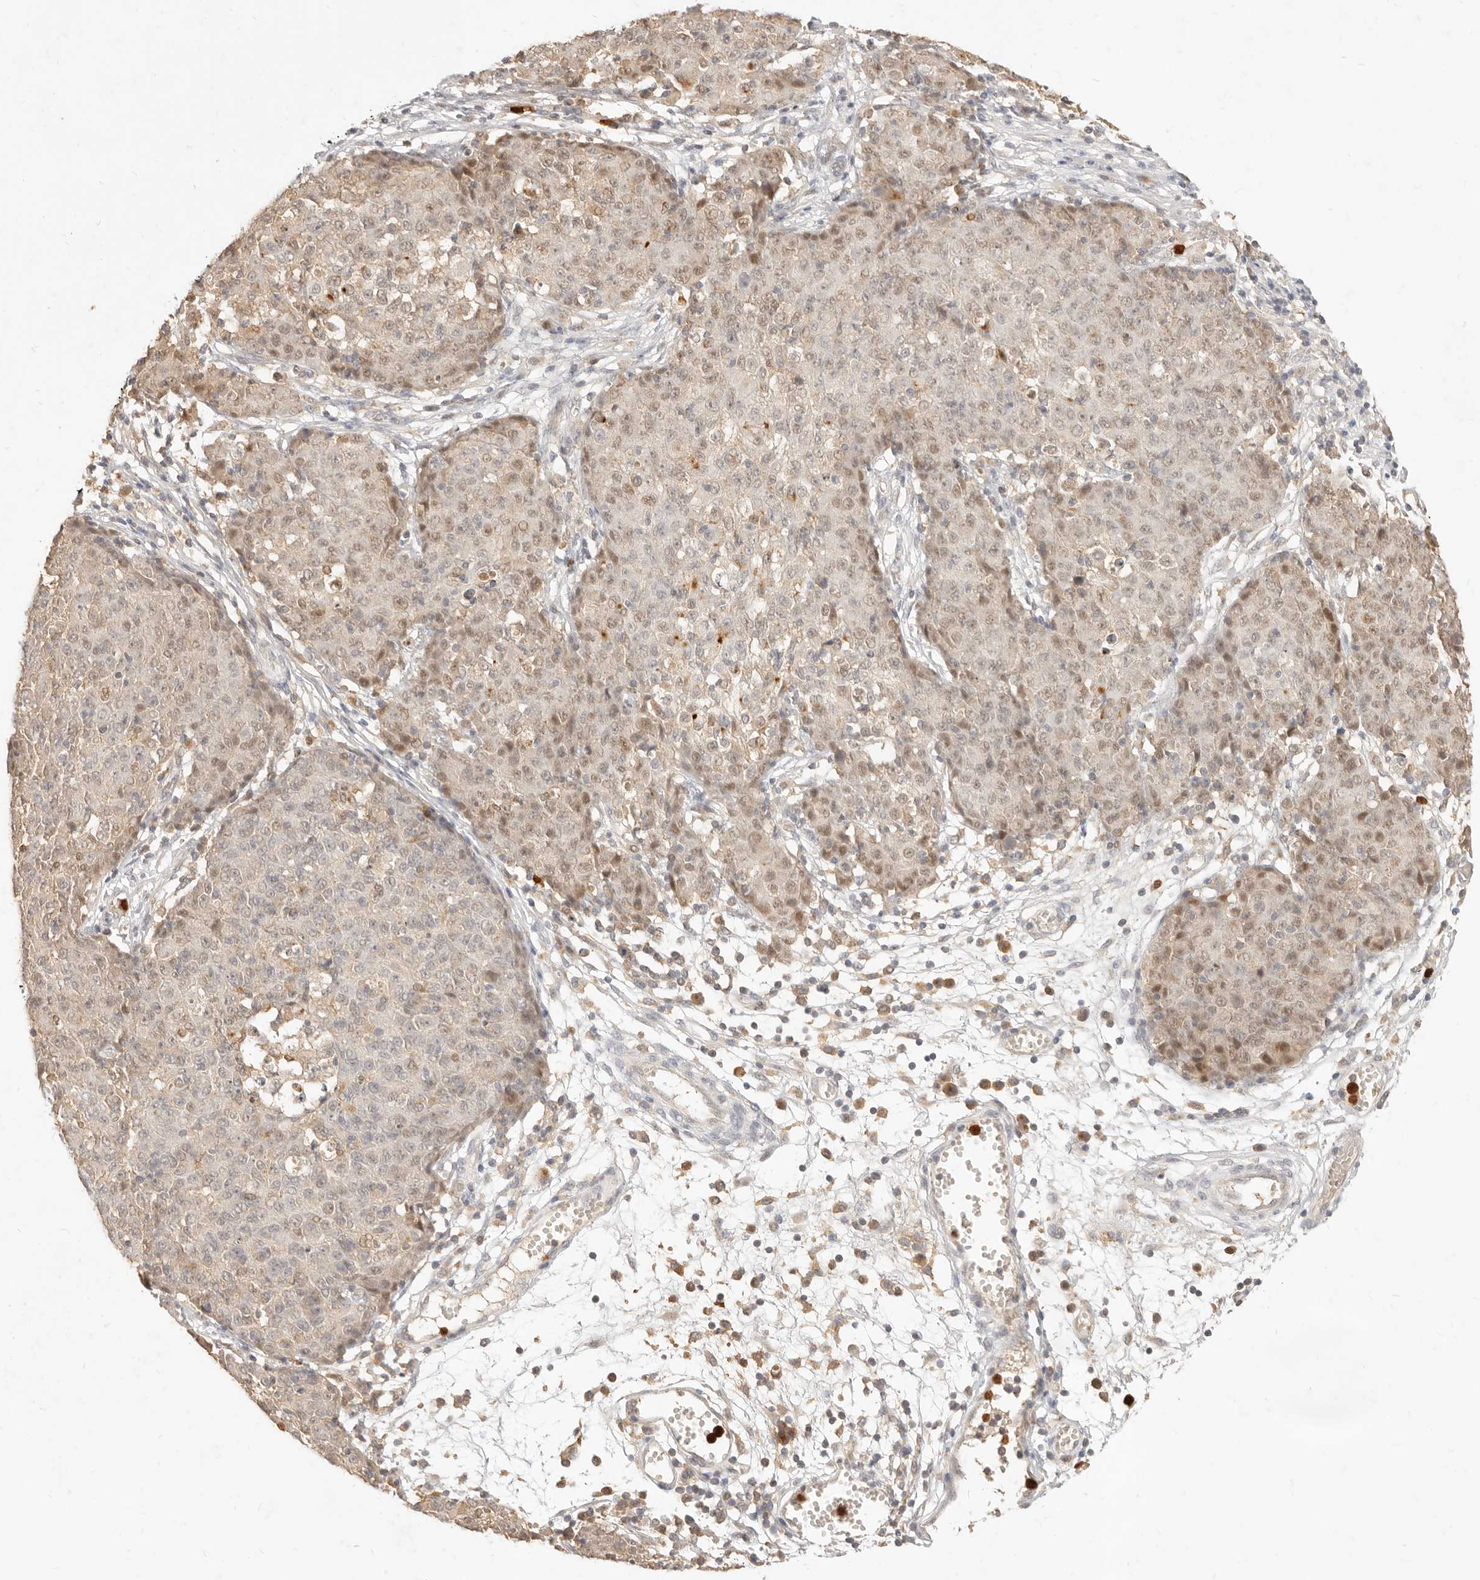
{"staining": {"intensity": "weak", "quantity": "<25%", "location": "nuclear"}, "tissue": "ovarian cancer", "cell_type": "Tumor cells", "image_type": "cancer", "snomed": [{"axis": "morphology", "description": "Carcinoma, endometroid"}, {"axis": "topography", "description": "Ovary"}], "caption": "Endometroid carcinoma (ovarian) stained for a protein using immunohistochemistry exhibits no staining tumor cells.", "gene": "TMTC2", "patient": {"sex": "female", "age": 42}}